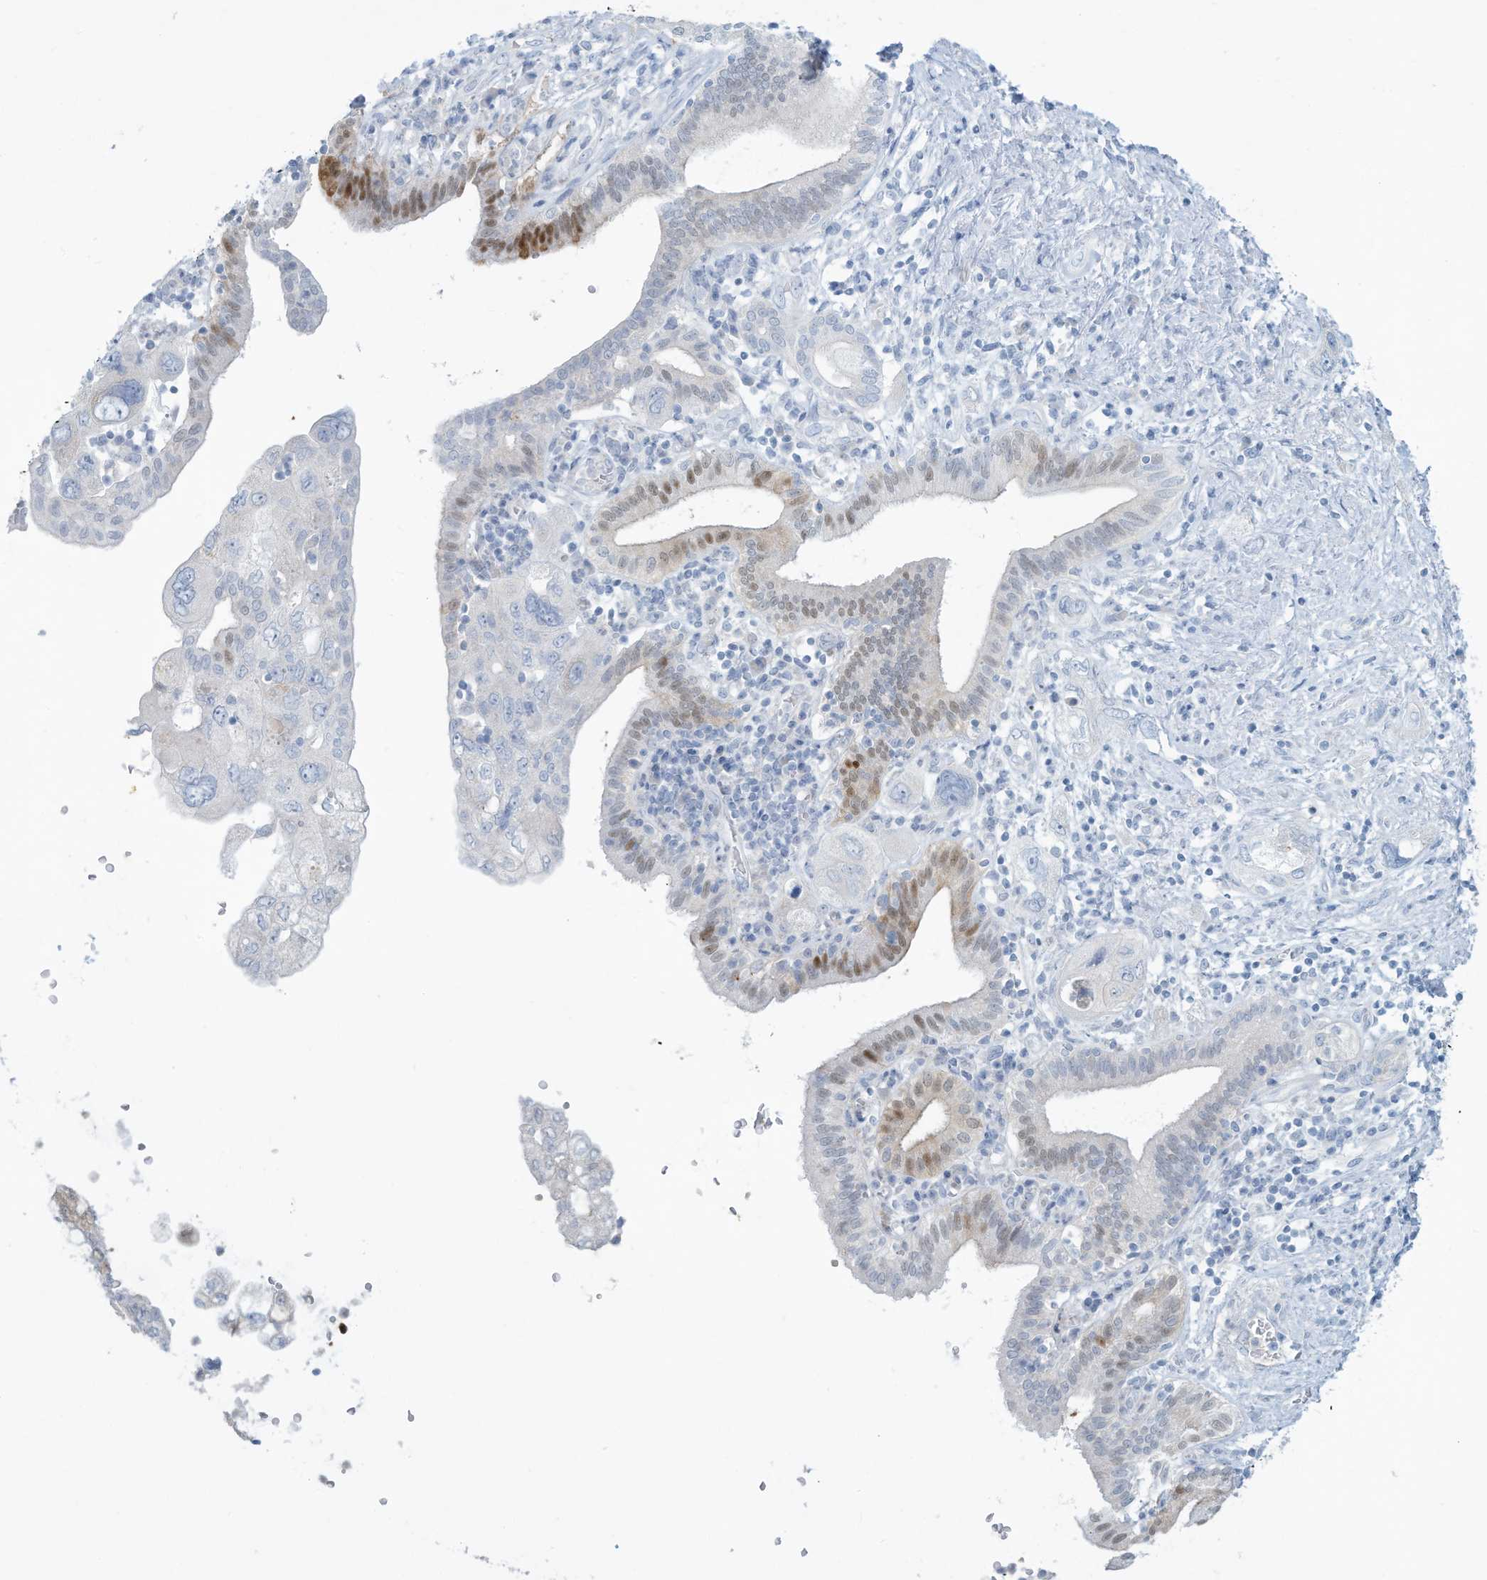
{"staining": {"intensity": "moderate", "quantity": "<25%", "location": "nuclear"}, "tissue": "pancreatic cancer", "cell_type": "Tumor cells", "image_type": "cancer", "snomed": [{"axis": "morphology", "description": "Adenocarcinoma, NOS"}, {"axis": "topography", "description": "Pancreas"}], "caption": "A histopathology image of human adenocarcinoma (pancreatic) stained for a protein reveals moderate nuclear brown staining in tumor cells. (DAB = brown stain, brightfield microscopy at high magnification).", "gene": "ERI2", "patient": {"sex": "female", "age": 73}}